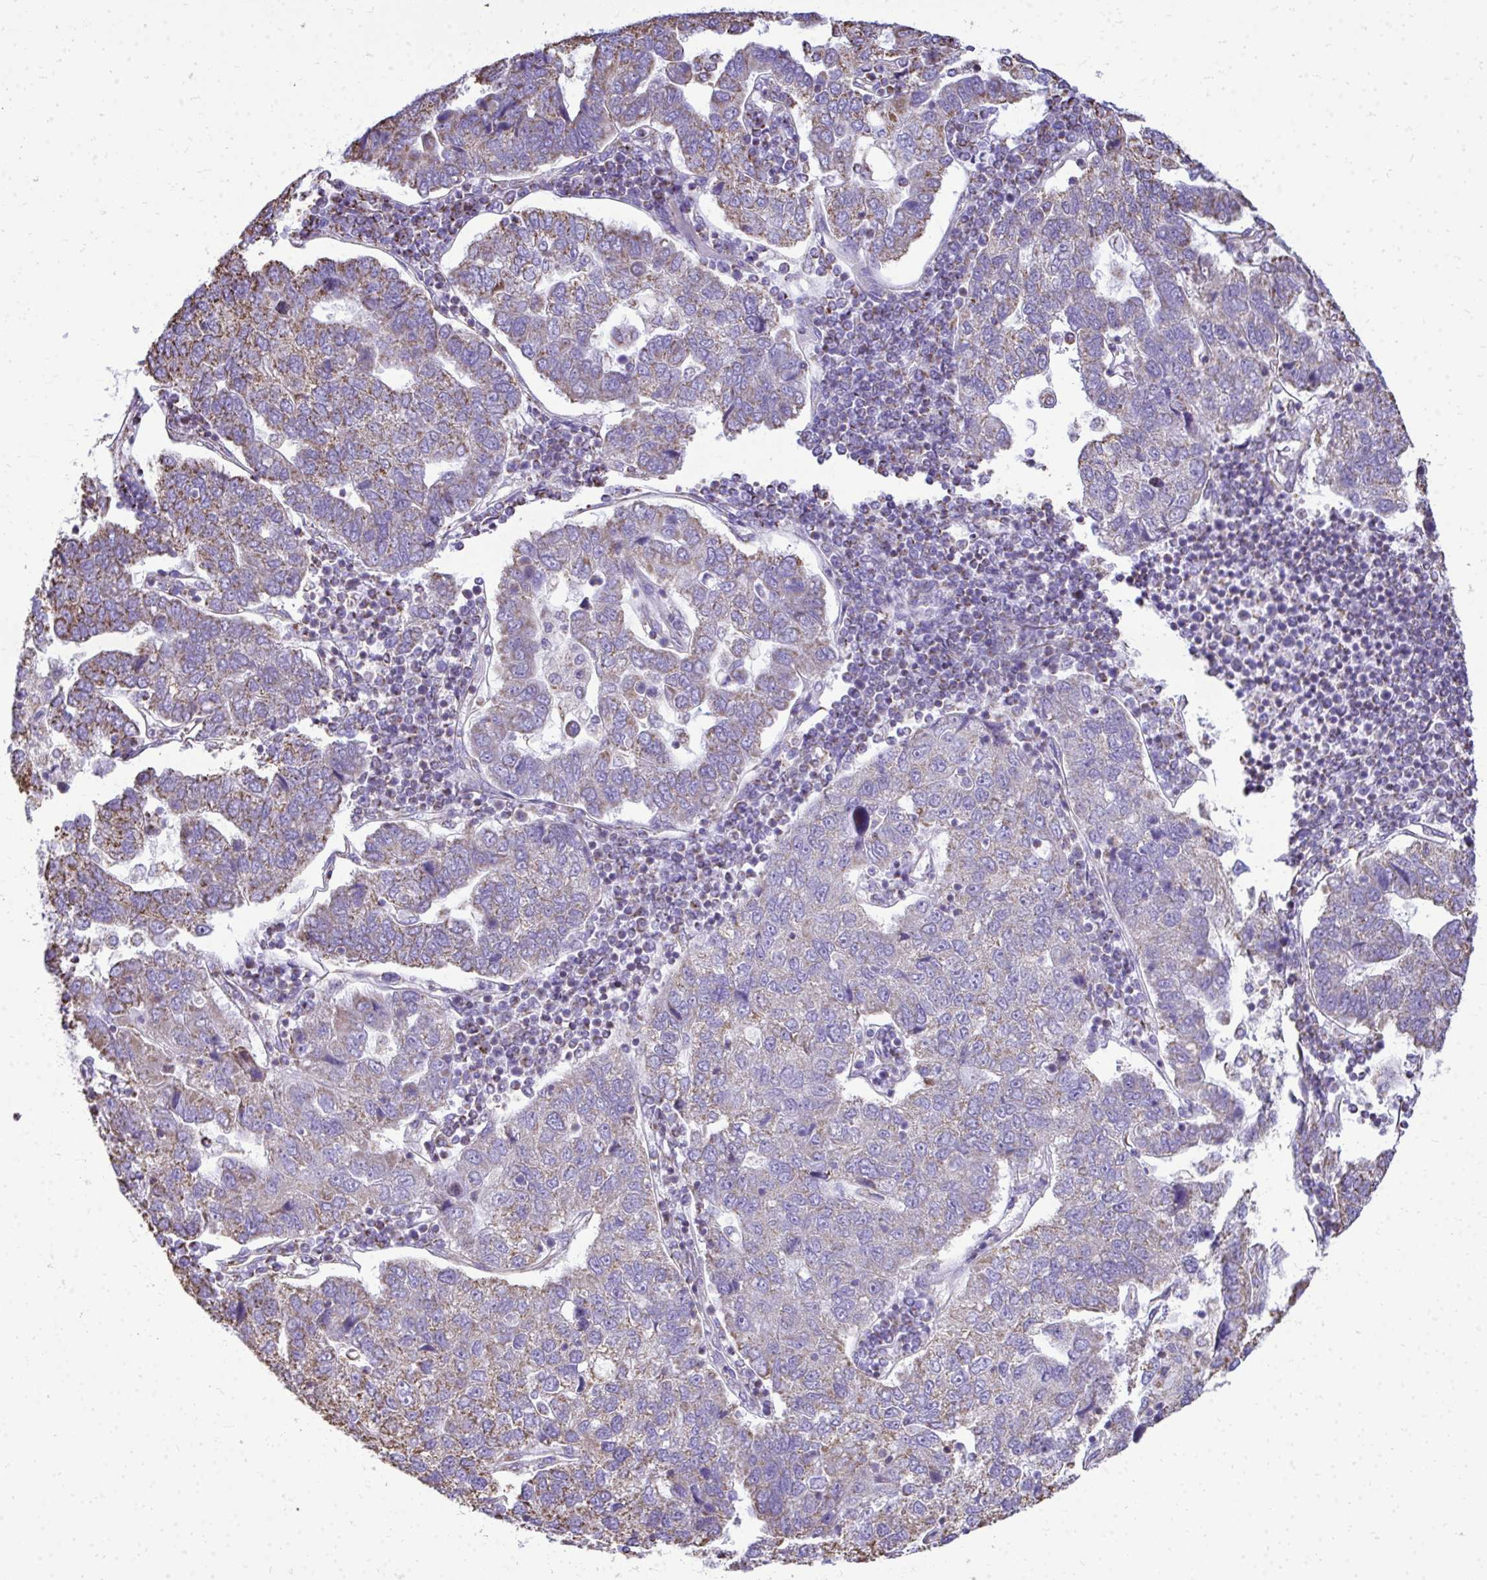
{"staining": {"intensity": "moderate", "quantity": "<25%", "location": "cytoplasmic/membranous"}, "tissue": "pancreatic cancer", "cell_type": "Tumor cells", "image_type": "cancer", "snomed": [{"axis": "morphology", "description": "Adenocarcinoma, NOS"}, {"axis": "topography", "description": "Pancreas"}], "caption": "Pancreatic adenocarcinoma stained for a protein shows moderate cytoplasmic/membranous positivity in tumor cells.", "gene": "MPZL2", "patient": {"sex": "female", "age": 61}}